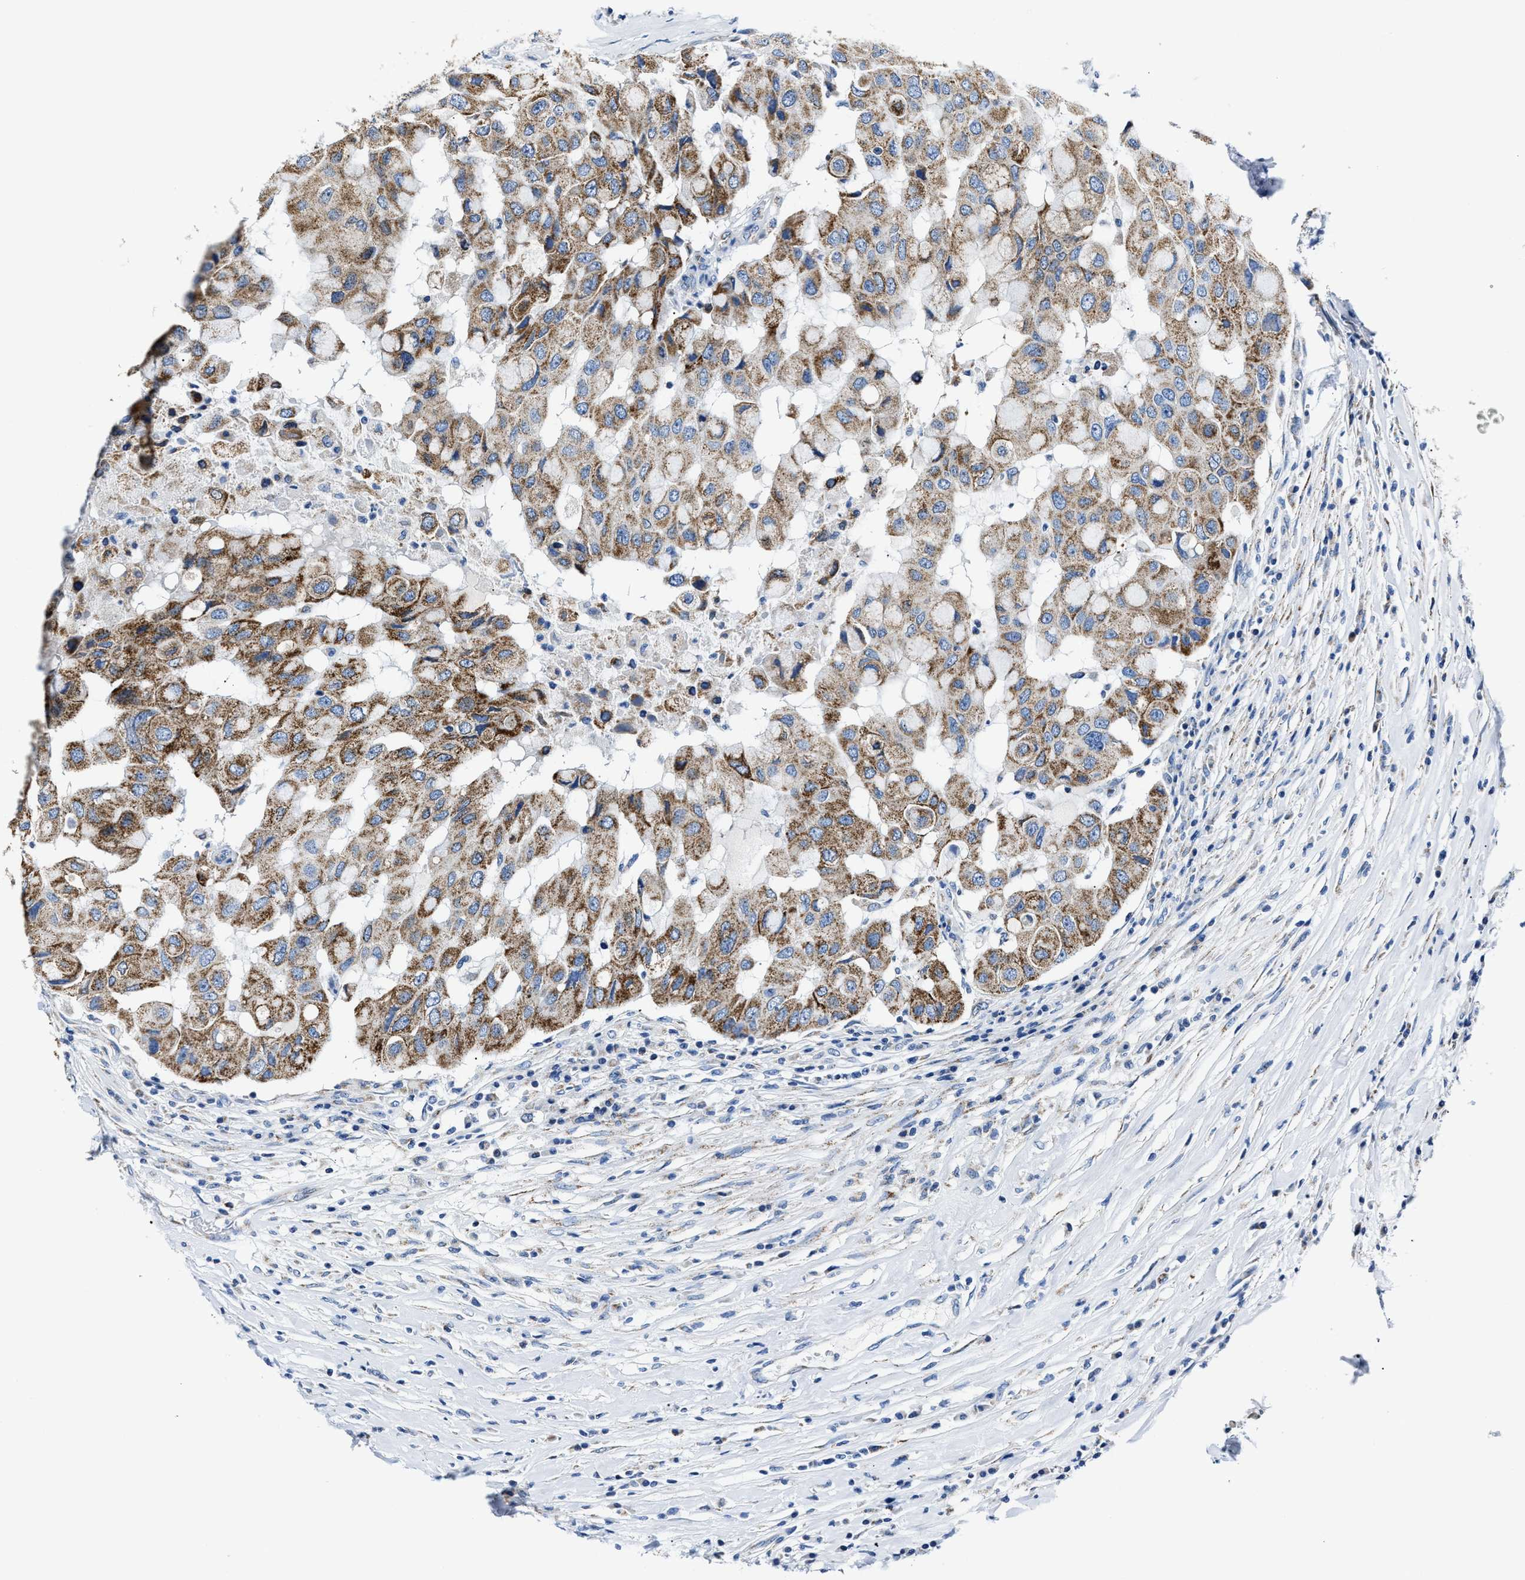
{"staining": {"intensity": "strong", "quantity": ">75%", "location": "cytoplasmic/membranous"}, "tissue": "breast cancer", "cell_type": "Tumor cells", "image_type": "cancer", "snomed": [{"axis": "morphology", "description": "Duct carcinoma"}, {"axis": "topography", "description": "Breast"}], "caption": "IHC photomicrograph of human breast infiltrating ductal carcinoma stained for a protein (brown), which reveals high levels of strong cytoplasmic/membranous staining in about >75% of tumor cells.", "gene": "AMACR", "patient": {"sex": "female", "age": 27}}